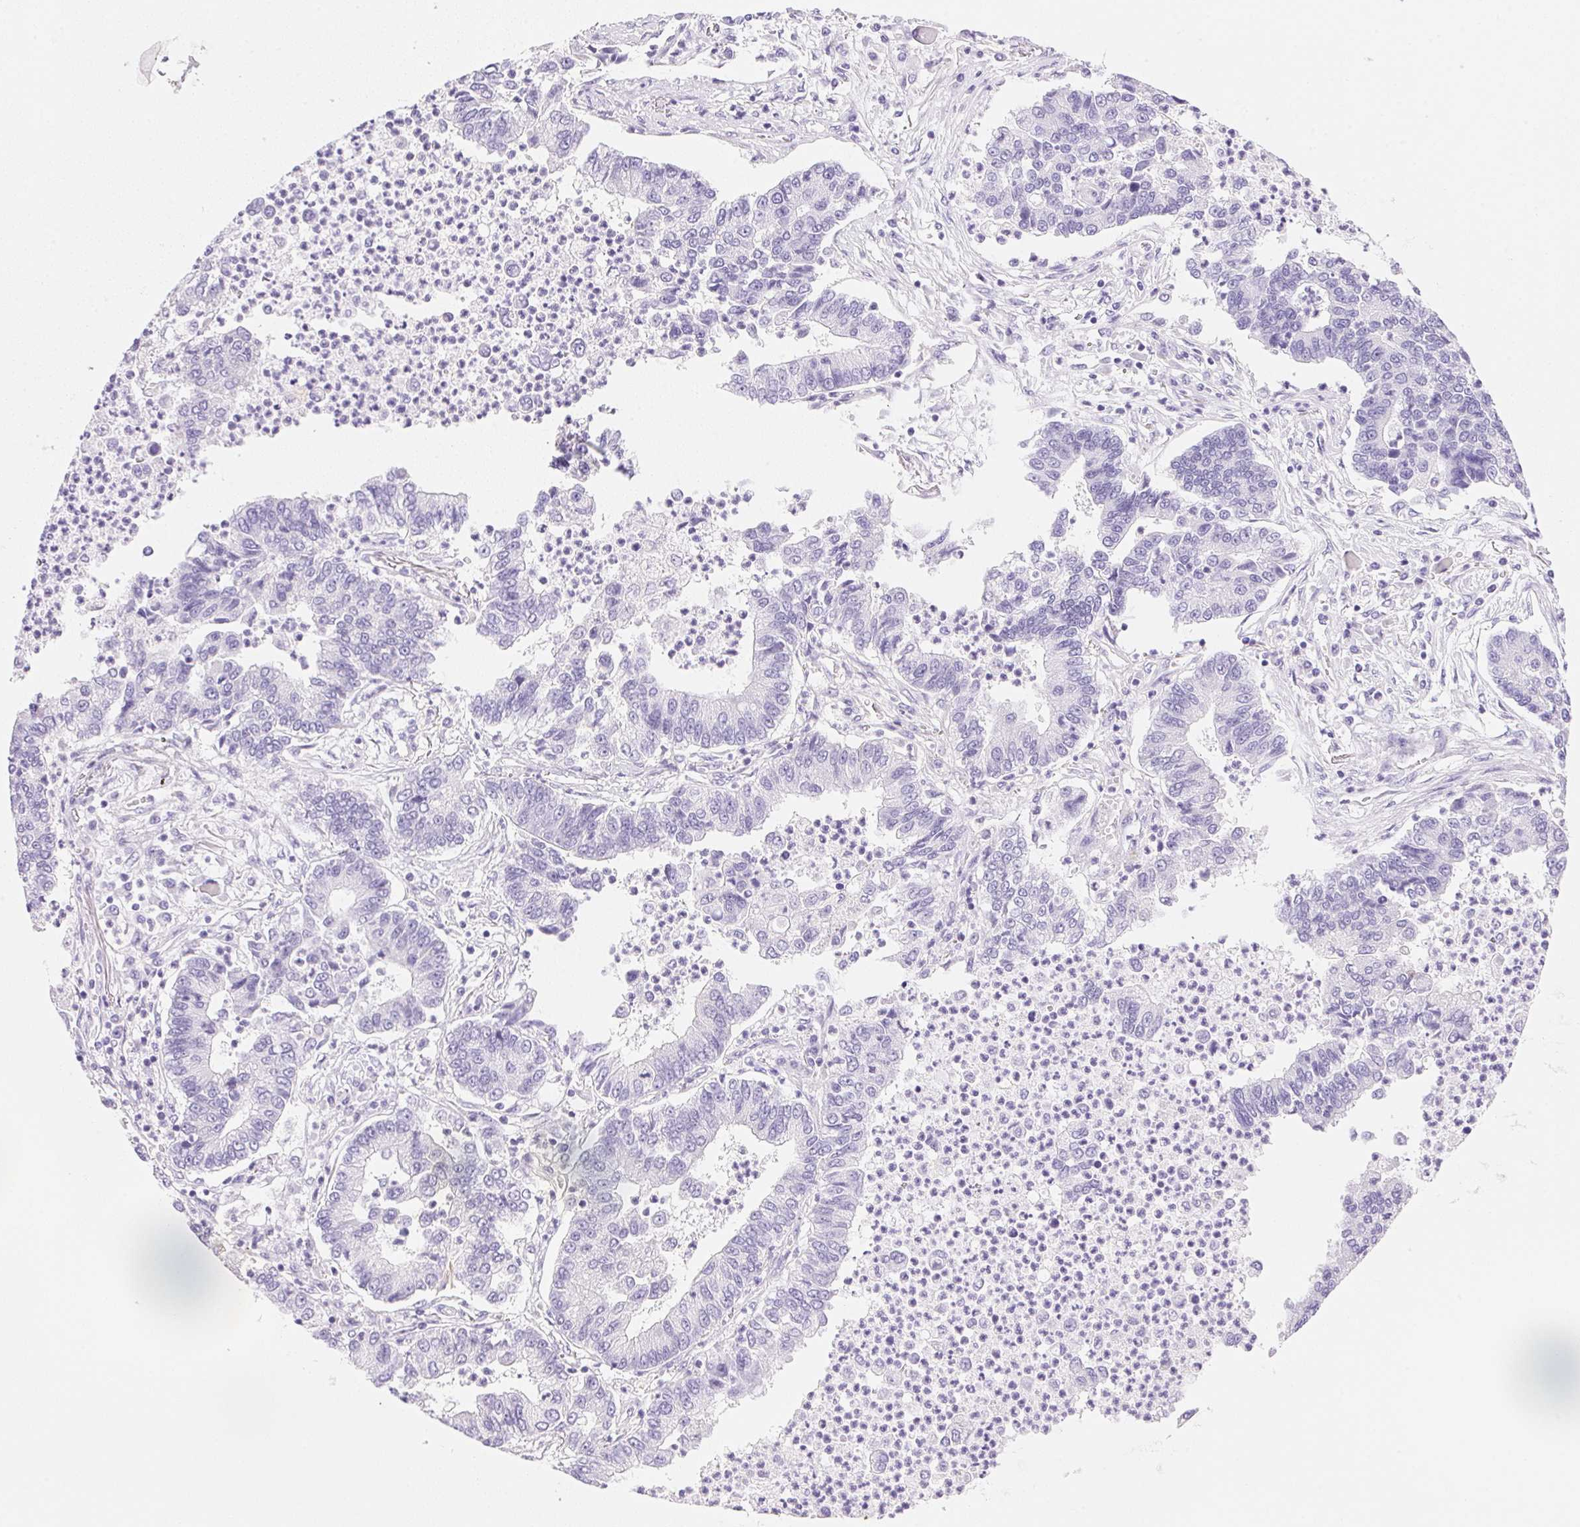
{"staining": {"intensity": "negative", "quantity": "none", "location": "none"}, "tissue": "lung cancer", "cell_type": "Tumor cells", "image_type": "cancer", "snomed": [{"axis": "morphology", "description": "Adenocarcinoma, NOS"}, {"axis": "topography", "description": "Lung"}], "caption": "A high-resolution histopathology image shows immunohistochemistry staining of lung cancer (adenocarcinoma), which reveals no significant staining in tumor cells.", "gene": "DHCR24", "patient": {"sex": "female", "age": 57}}